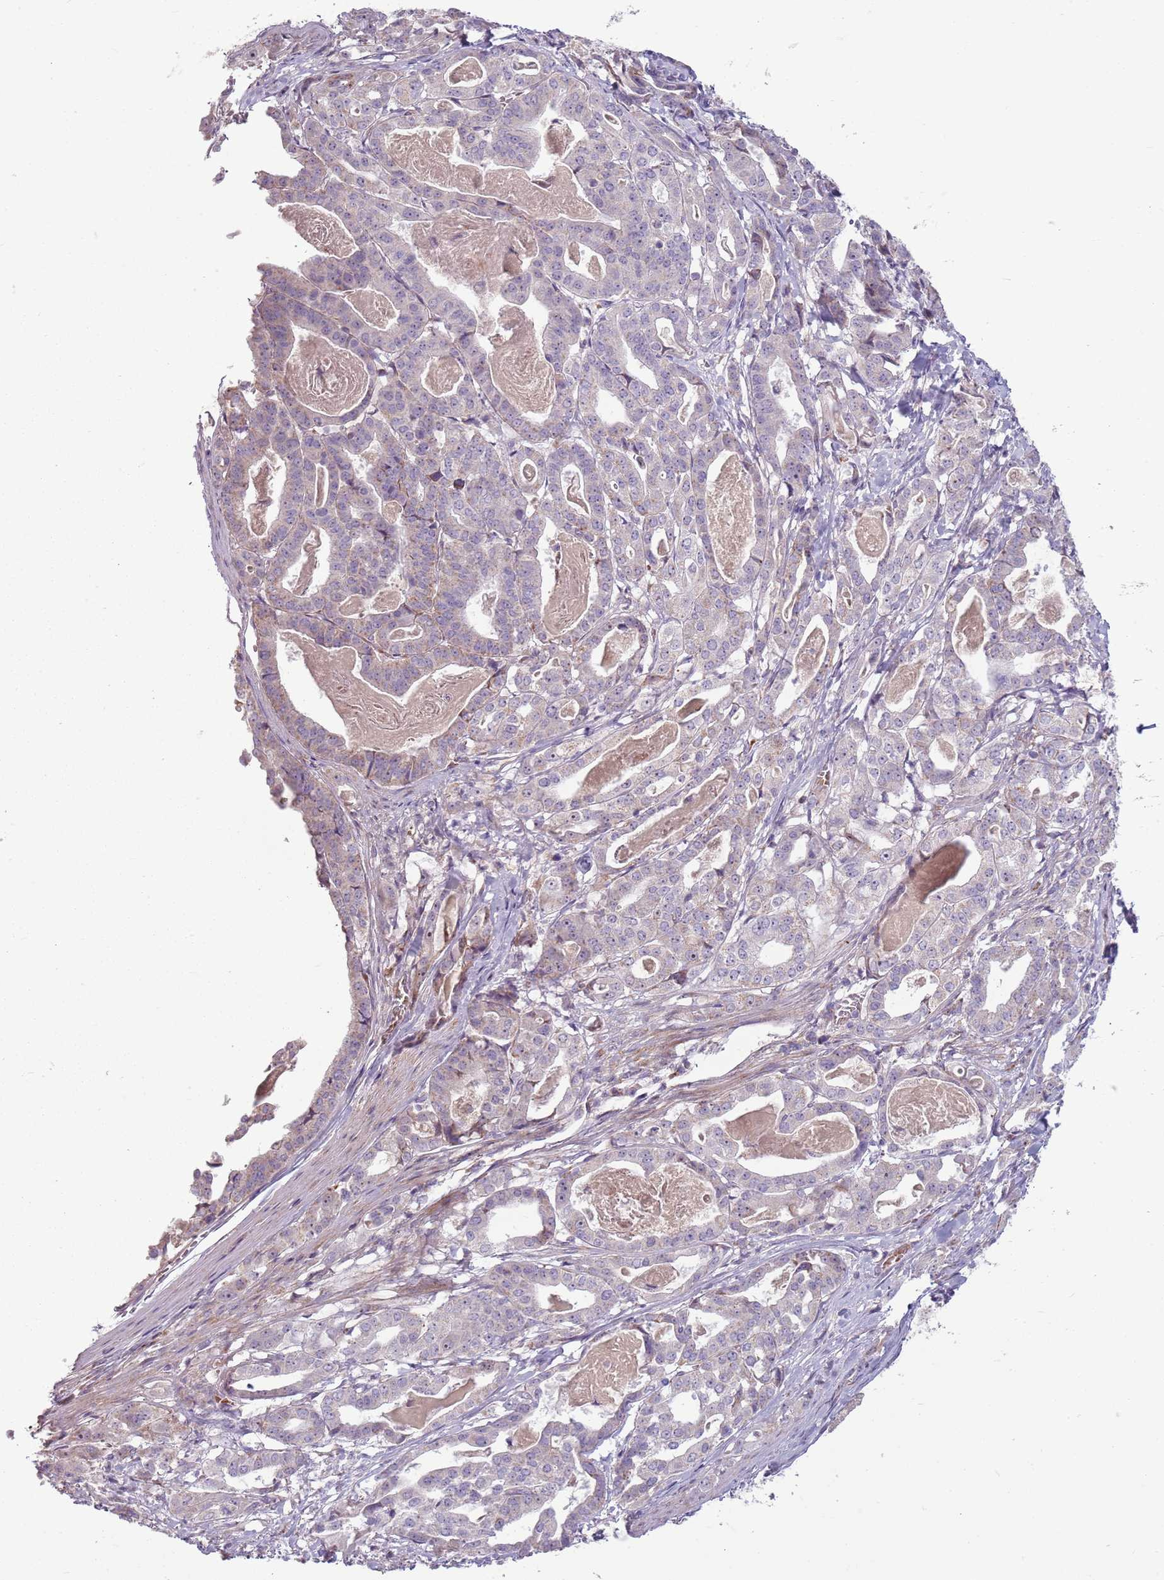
{"staining": {"intensity": "negative", "quantity": "none", "location": "none"}, "tissue": "stomach cancer", "cell_type": "Tumor cells", "image_type": "cancer", "snomed": [{"axis": "morphology", "description": "Adenocarcinoma, NOS"}, {"axis": "topography", "description": "Stomach"}], "caption": "This is a image of IHC staining of stomach cancer (adenocarcinoma), which shows no expression in tumor cells.", "gene": "ZNF530", "patient": {"sex": "male", "age": 48}}